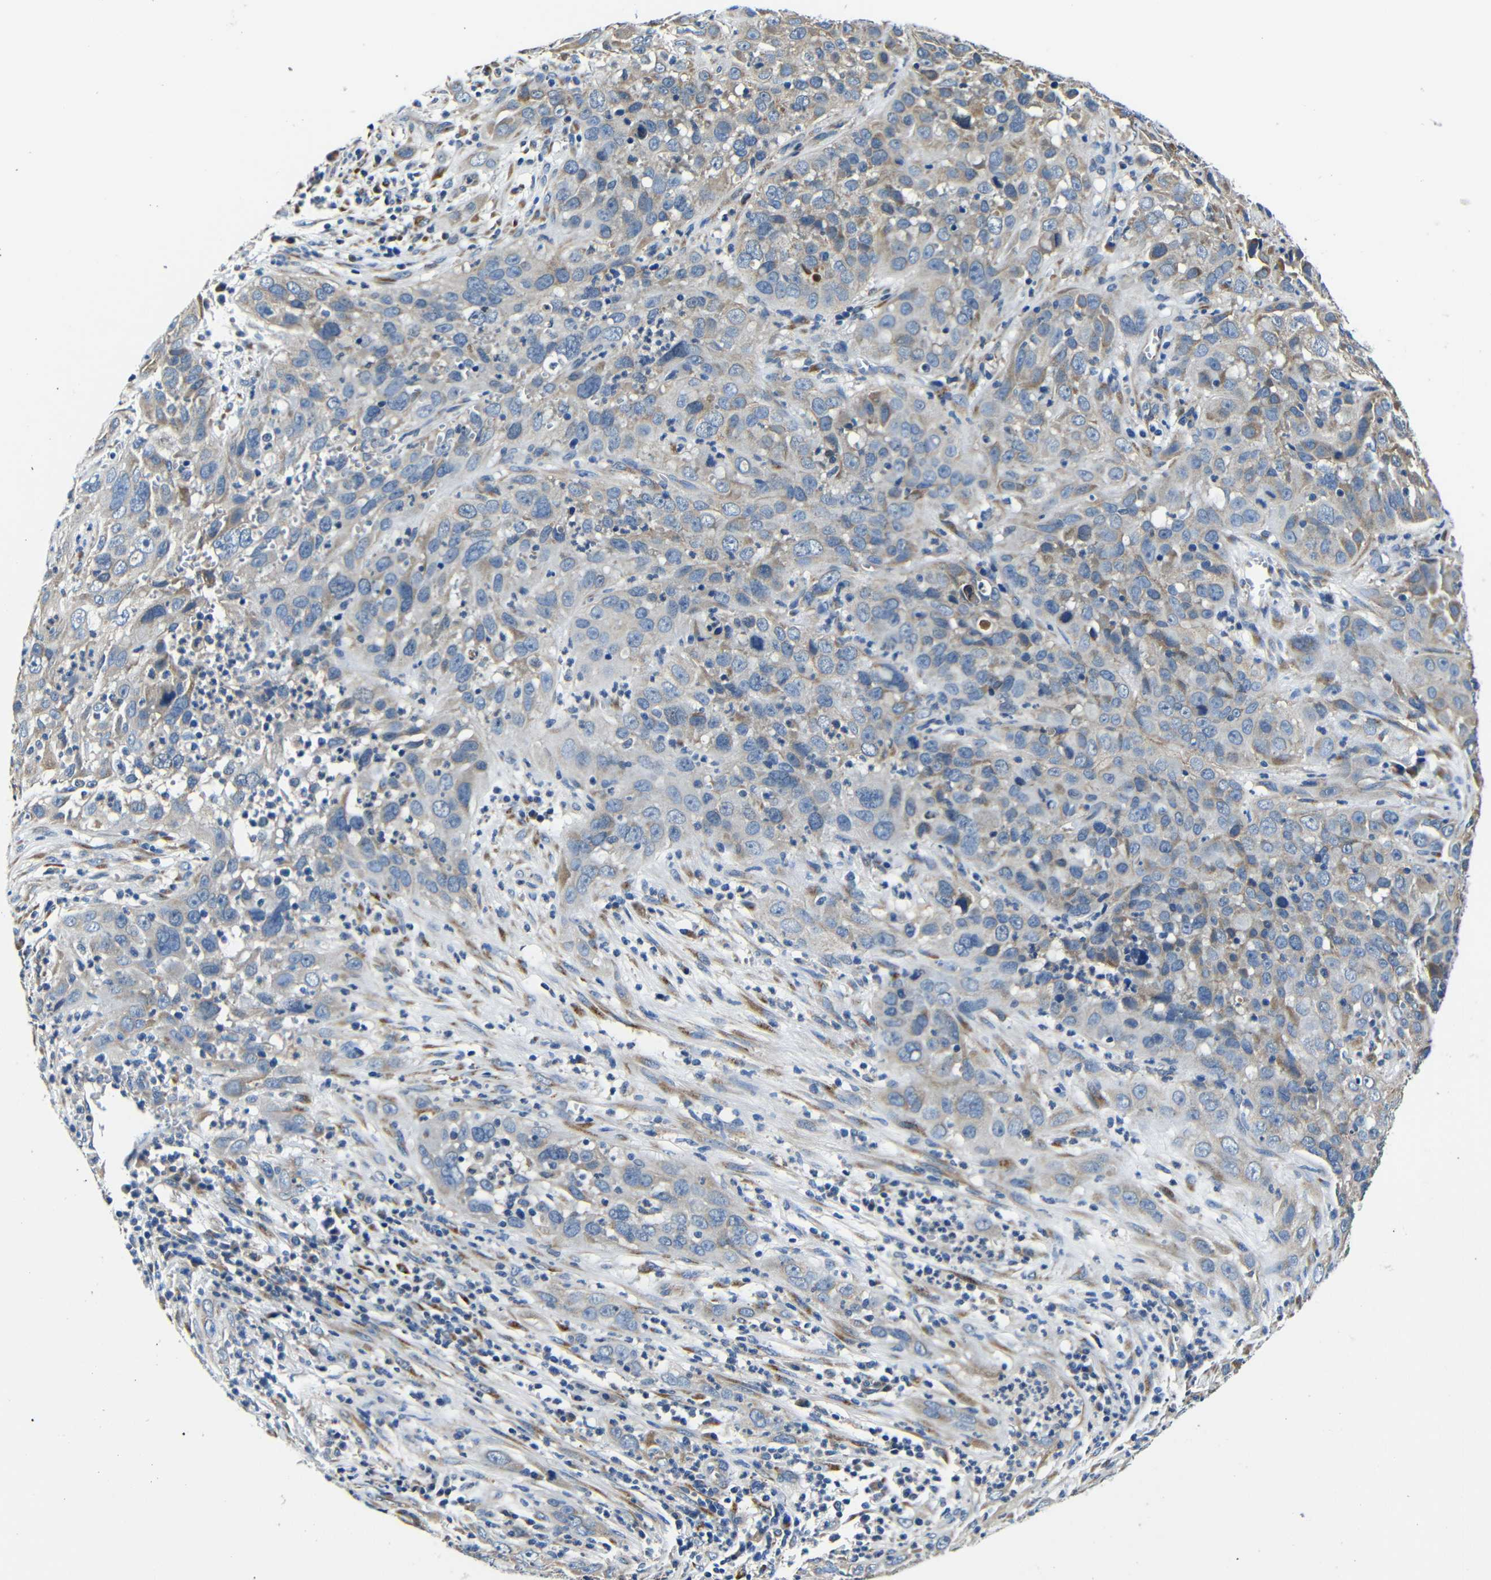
{"staining": {"intensity": "weak", "quantity": "<25%", "location": "cytoplasmic/membranous"}, "tissue": "cervical cancer", "cell_type": "Tumor cells", "image_type": "cancer", "snomed": [{"axis": "morphology", "description": "Squamous cell carcinoma, NOS"}, {"axis": "topography", "description": "Cervix"}], "caption": "Squamous cell carcinoma (cervical) was stained to show a protein in brown. There is no significant expression in tumor cells.", "gene": "FKBP14", "patient": {"sex": "female", "age": 32}}